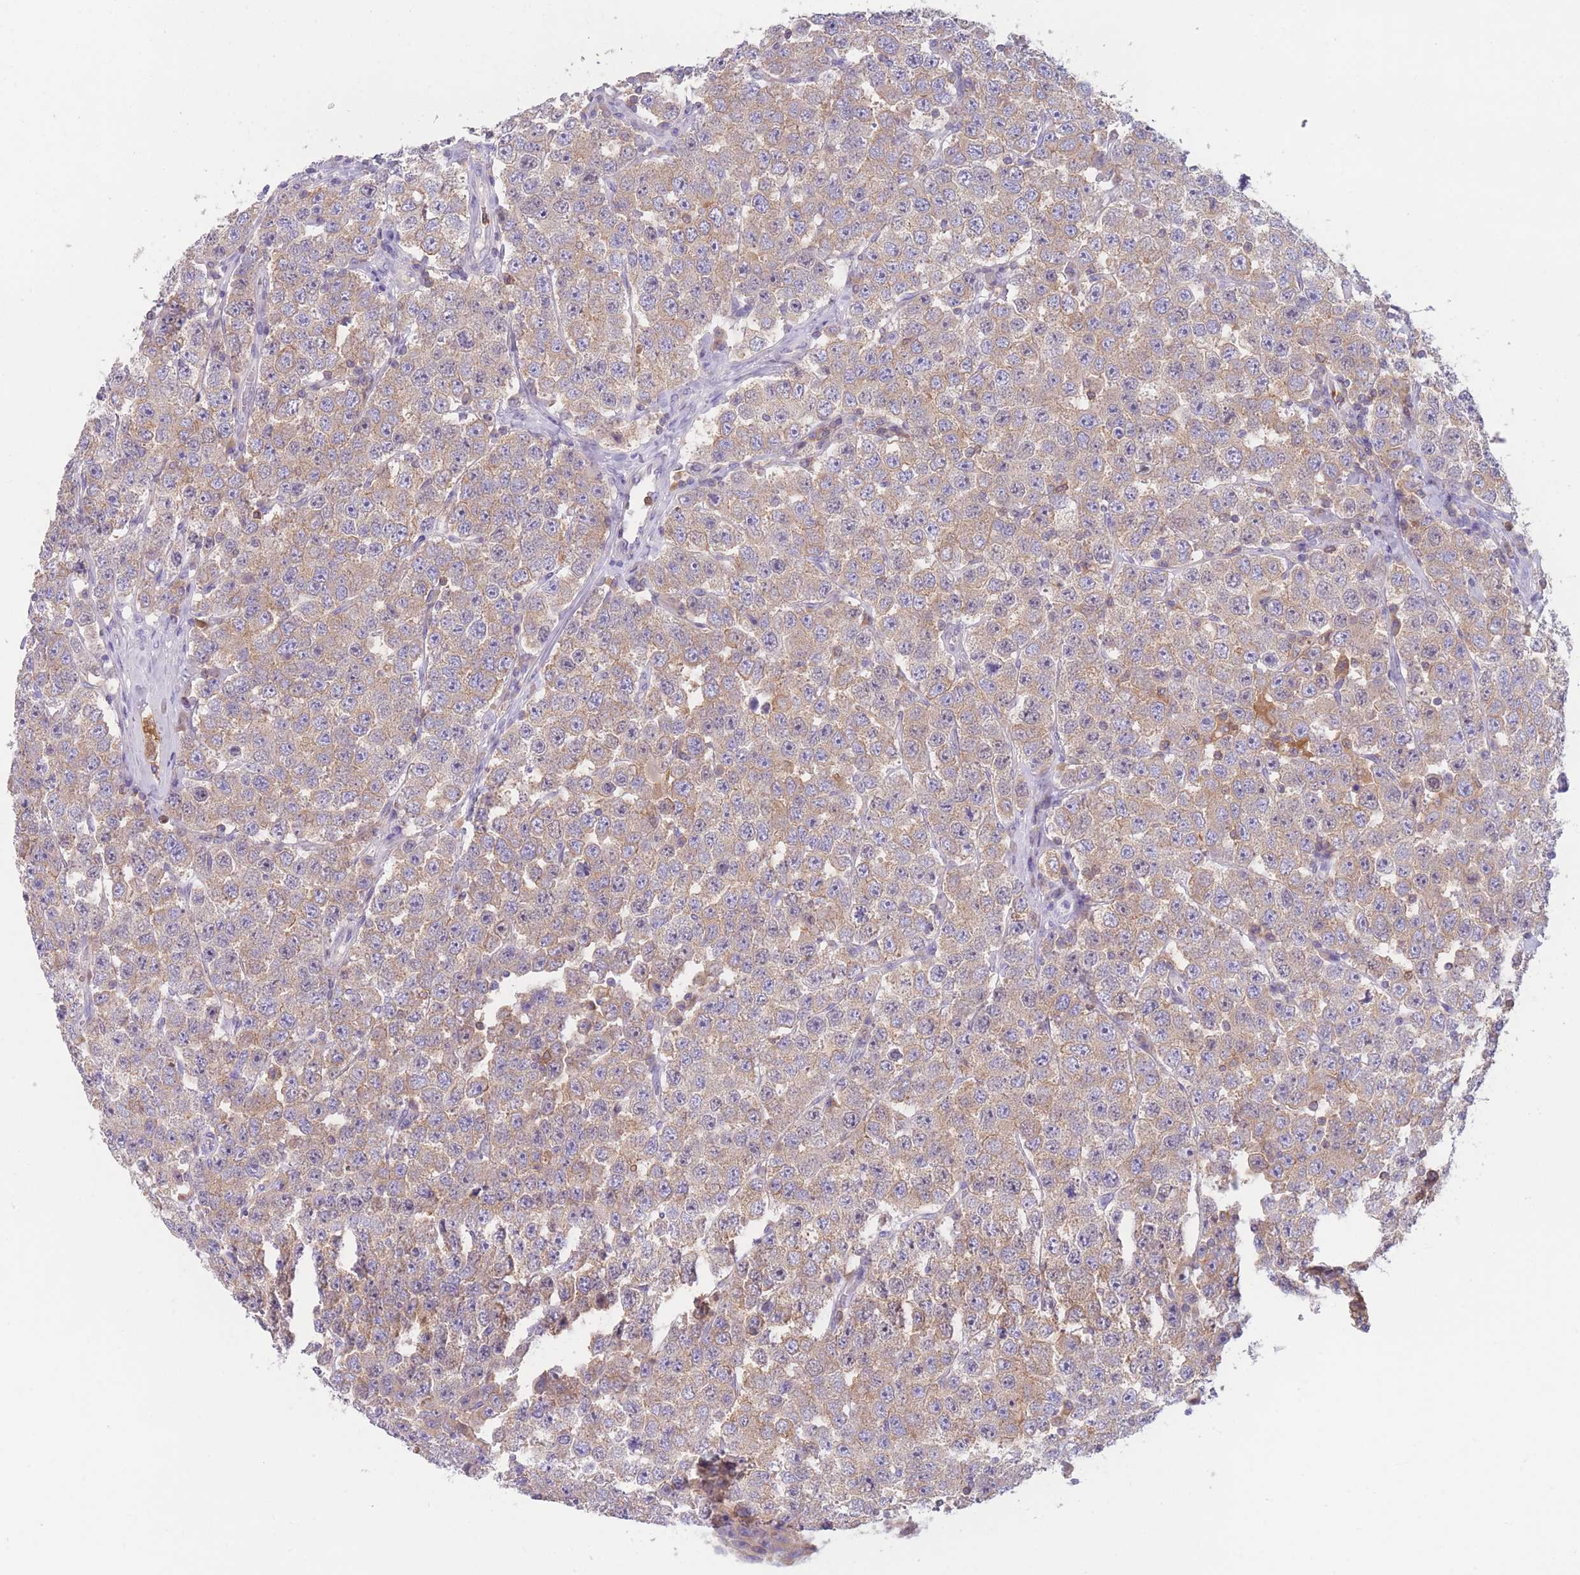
{"staining": {"intensity": "weak", "quantity": ">75%", "location": "cytoplasmic/membranous"}, "tissue": "testis cancer", "cell_type": "Tumor cells", "image_type": "cancer", "snomed": [{"axis": "morphology", "description": "Seminoma, NOS"}, {"axis": "topography", "description": "Testis"}], "caption": "Human testis seminoma stained for a protein (brown) reveals weak cytoplasmic/membranous positive expression in about >75% of tumor cells.", "gene": "ST3GAL4", "patient": {"sex": "male", "age": 28}}